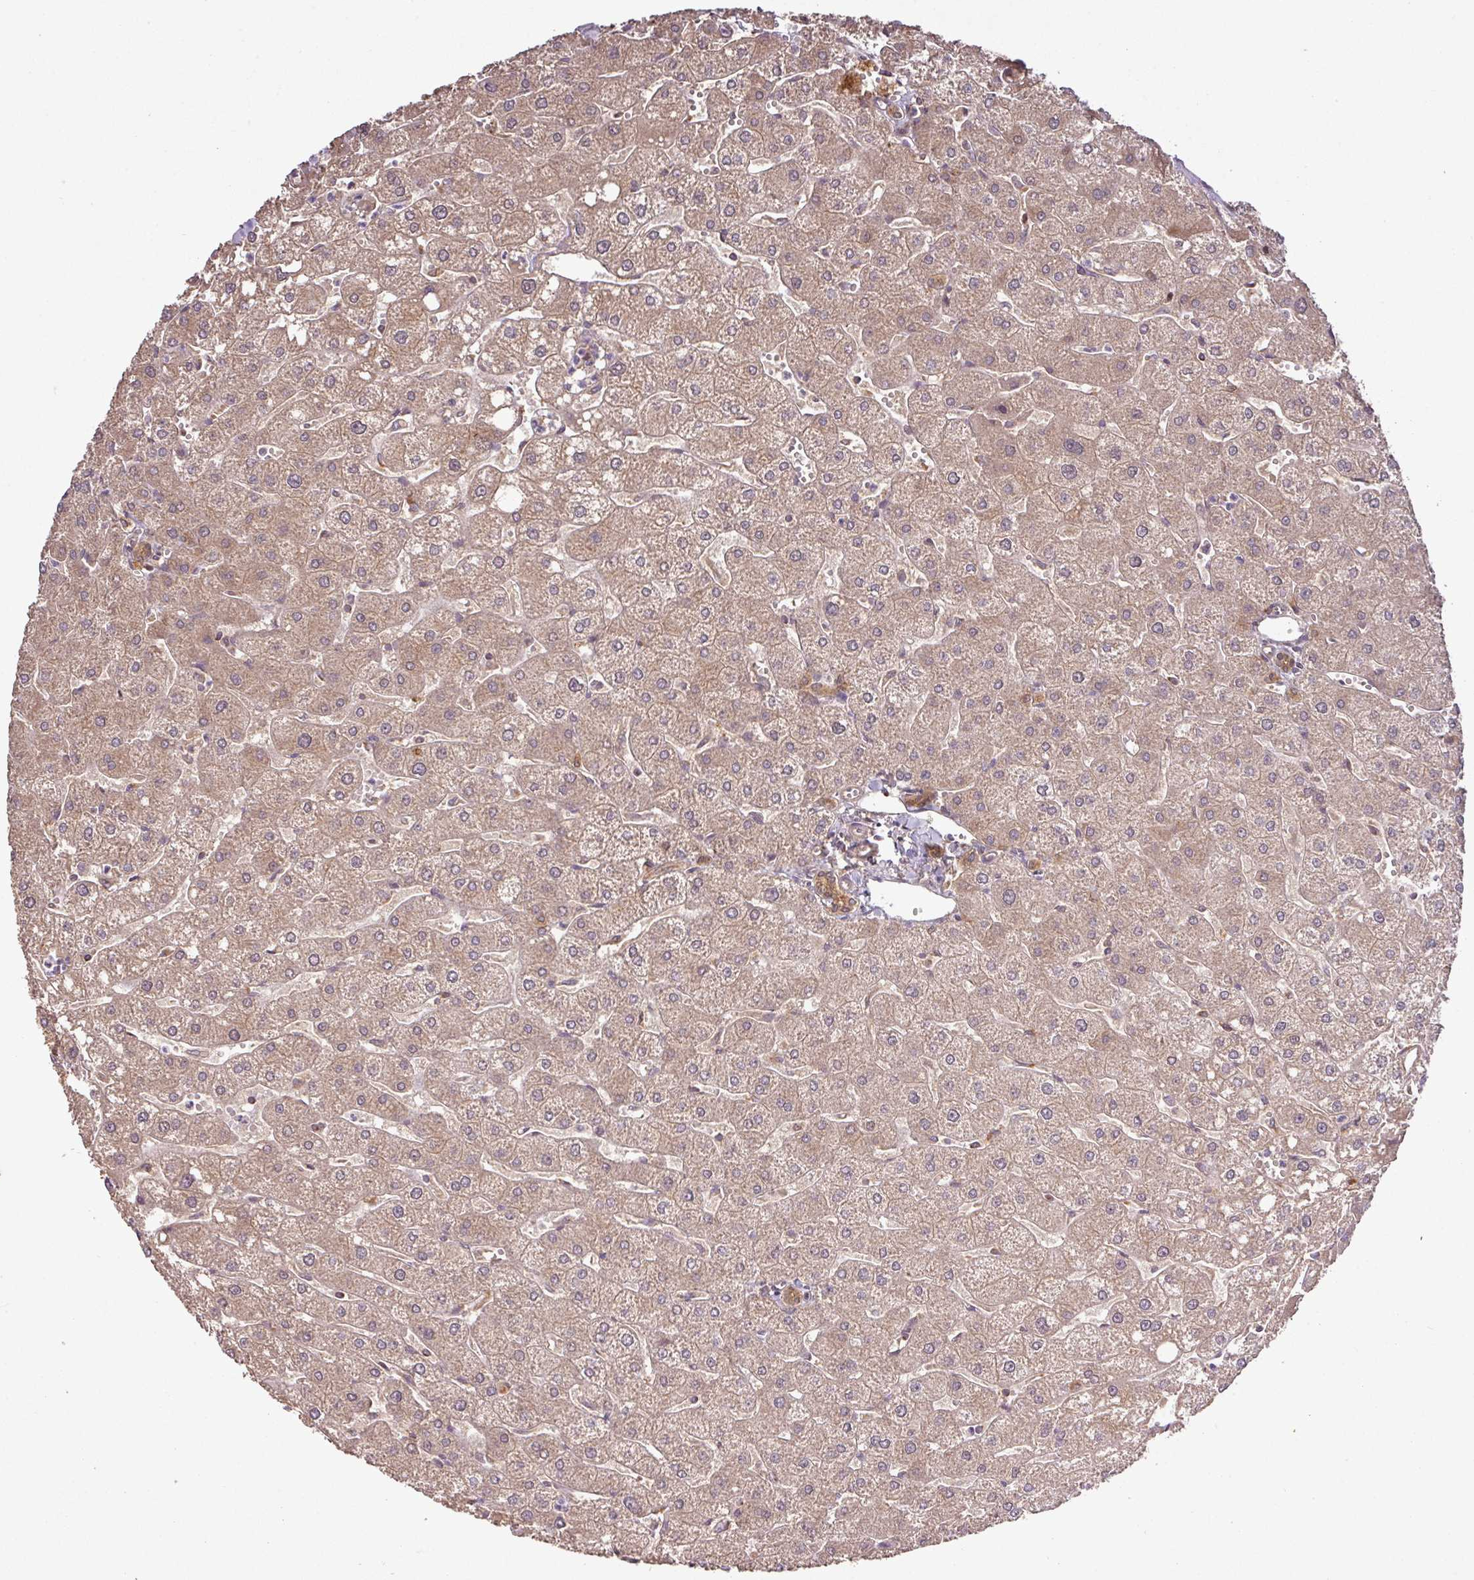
{"staining": {"intensity": "negative", "quantity": "none", "location": "none"}, "tissue": "liver", "cell_type": "Cholangiocytes", "image_type": "normal", "snomed": [{"axis": "morphology", "description": "Normal tissue, NOS"}, {"axis": "topography", "description": "Liver"}], "caption": "A high-resolution histopathology image shows immunohistochemistry (IHC) staining of benign liver, which shows no significant staining in cholangiocytes.", "gene": "FAIM", "patient": {"sex": "male", "age": 67}}